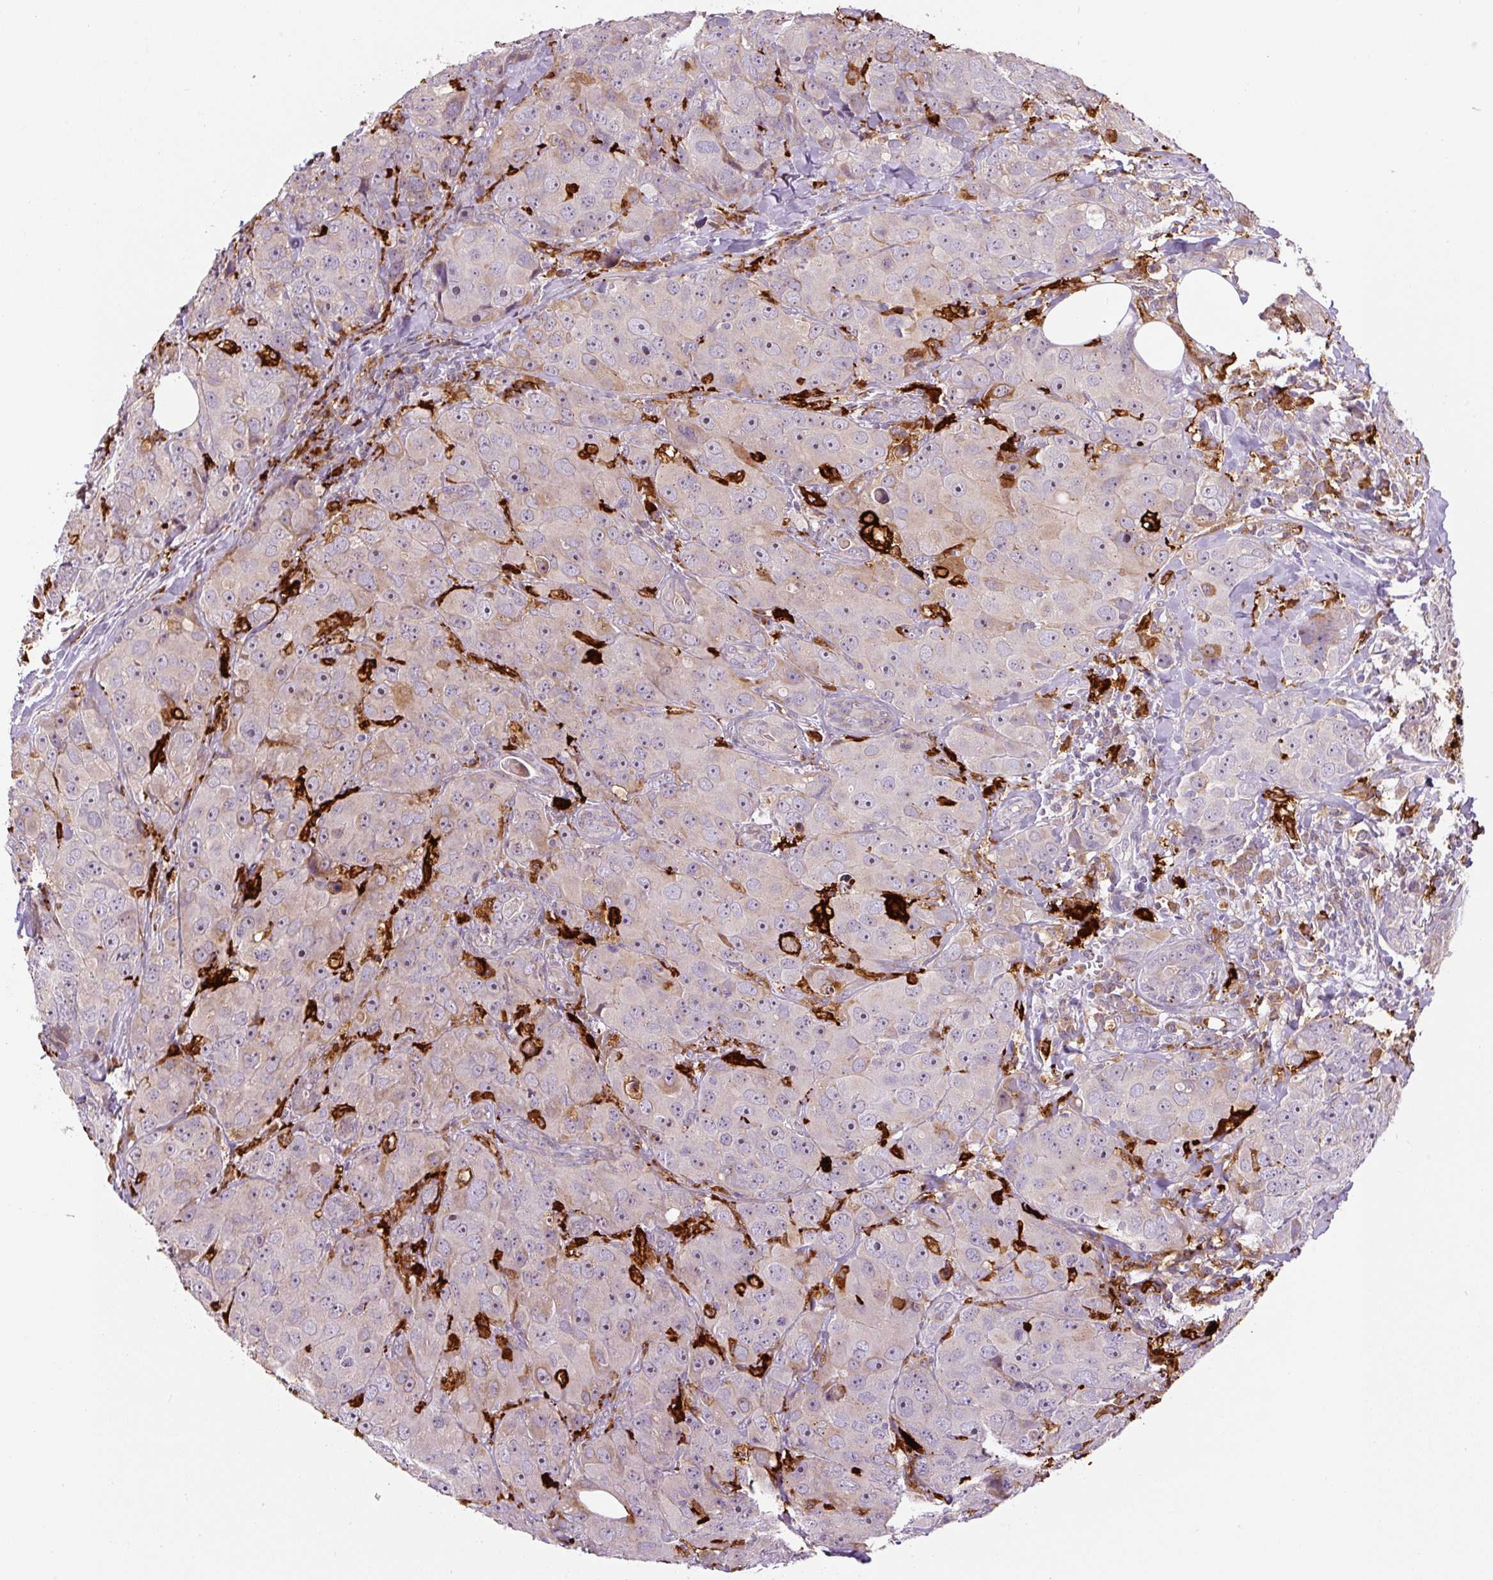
{"staining": {"intensity": "weak", "quantity": "<25%", "location": "cytoplasmic/membranous"}, "tissue": "breast cancer", "cell_type": "Tumor cells", "image_type": "cancer", "snomed": [{"axis": "morphology", "description": "Duct carcinoma"}, {"axis": "topography", "description": "Breast"}], "caption": "Tumor cells show no significant protein expression in infiltrating ductal carcinoma (breast). (DAB IHC, high magnification).", "gene": "FUT10", "patient": {"sex": "female", "age": 43}}